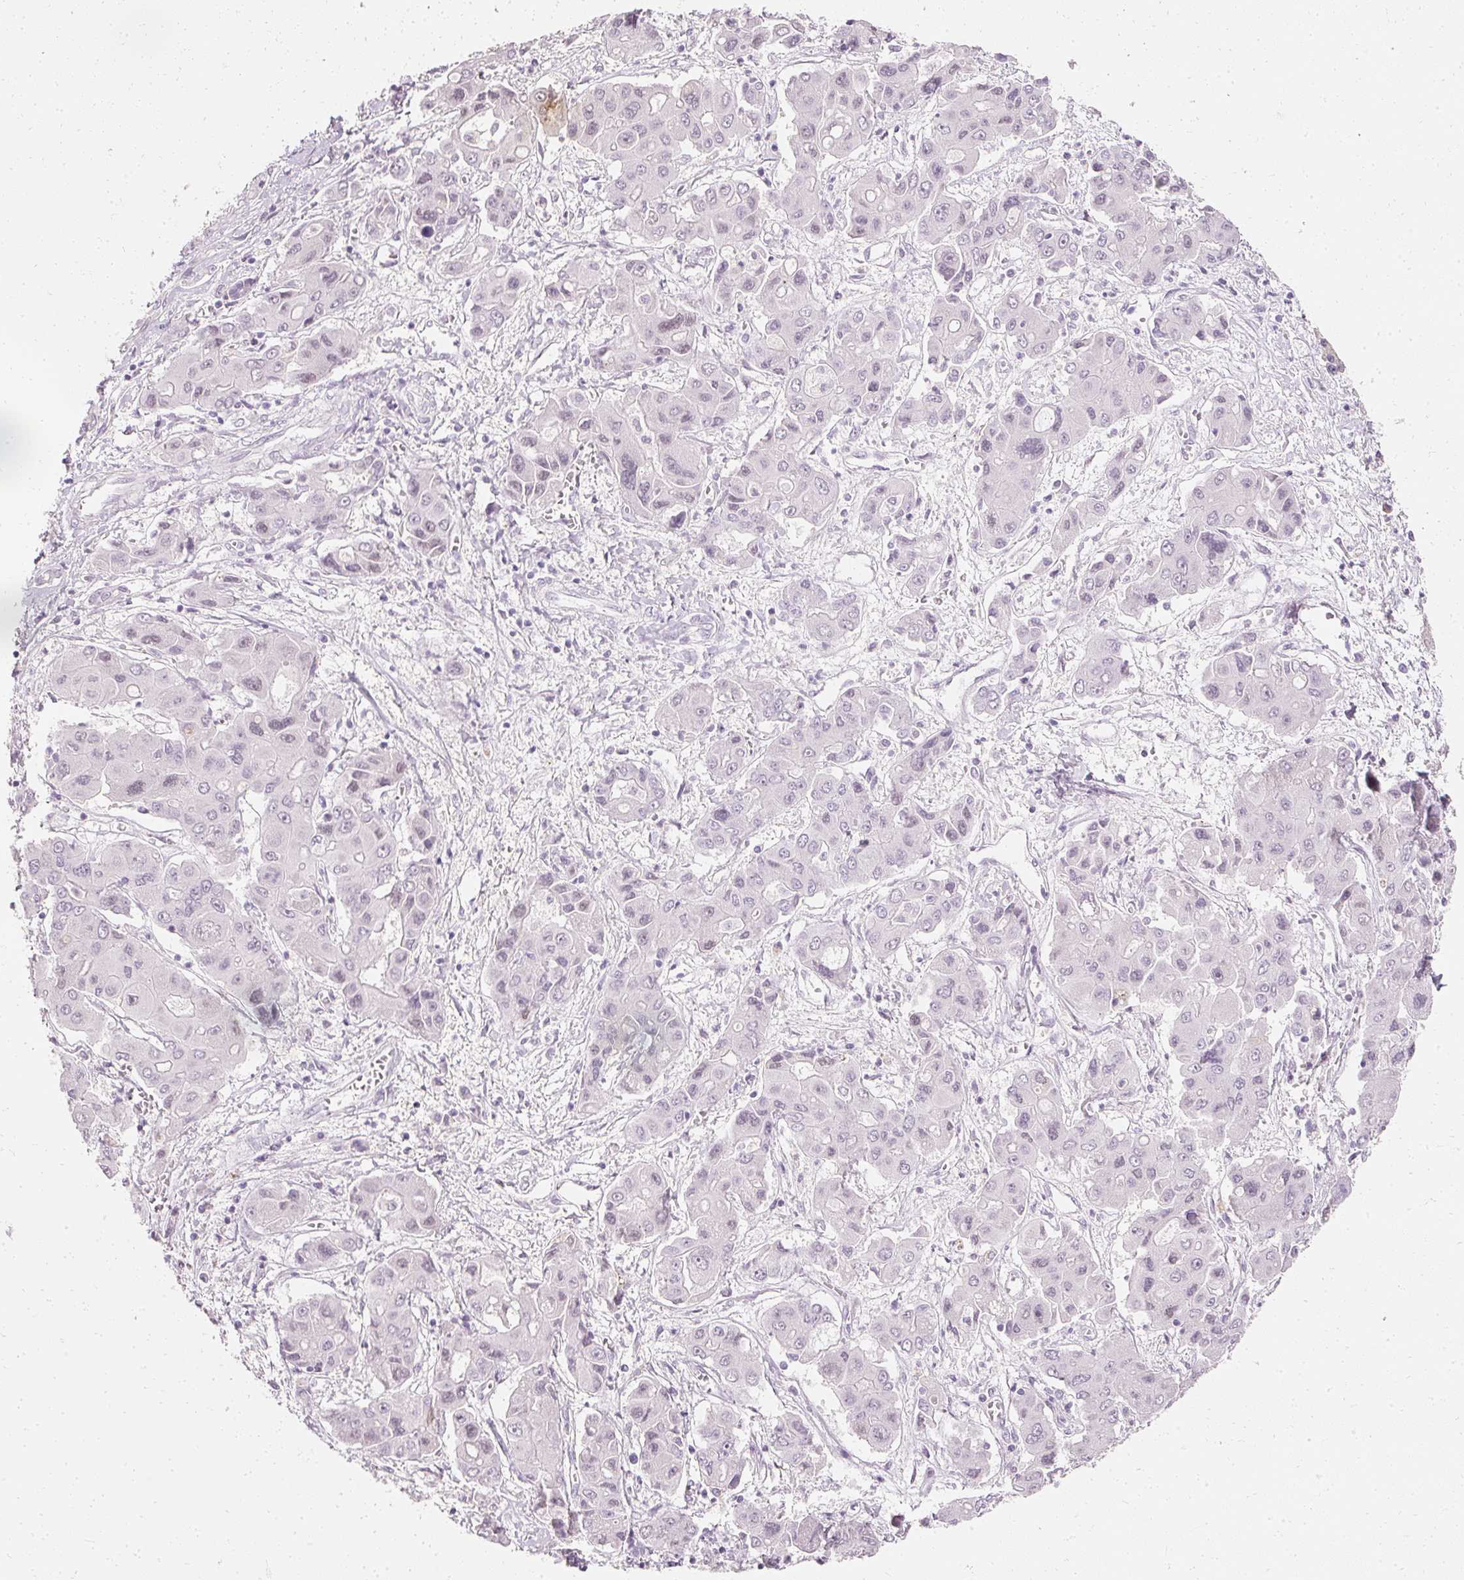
{"staining": {"intensity": "weak", "quantity": "<25%", "location": "nuclear"}, "tissue": "liver cancer", "cell_type": "Tumor cells", "image_type": "cancer", "snomed": [{"axis": "morphology", "description": "Cholangiocarcinoma"}, {"axis": "topography", "description": "Liver"}], "caption": "This is an IHC histopathology image of liver cancer. There is no staining in tumor cells.", "gene": "ELAVL3", "patient": {"sex": "male", "age": 67}}